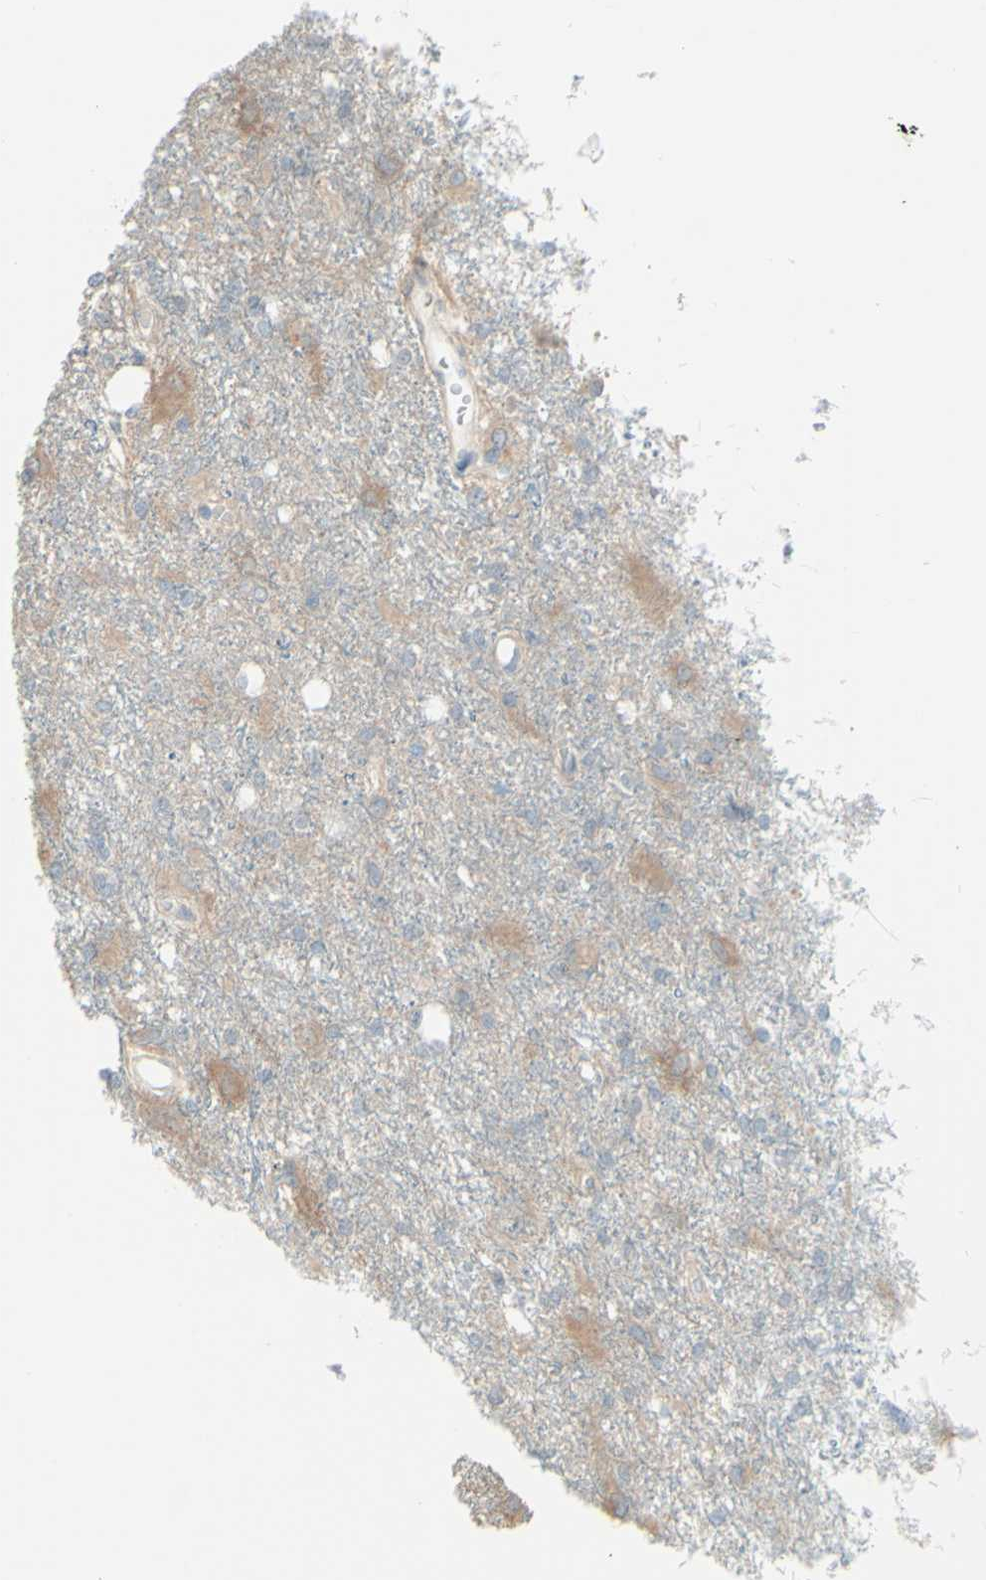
{"staining": {"intensity": "weak", "quantity": "25%-75%", "location": "cytoplasmic/membranous"}, "tissue": "glioma", "cell_type": "Tumor cells", "image_type": "cancer", "snomed": [{"axis": "morphology", "description": "Glioma, malignant, High grade"}, {"axis": "topography", "description": "Brain"}], "caption": "Immunohistochemical staining of glioma shows low levels of weak cytoplasmic/membranous staining in approximately 25%-75% of tumor cells.", "gene": "MTM1", "patient": {"sex": "female", "age": 59}}